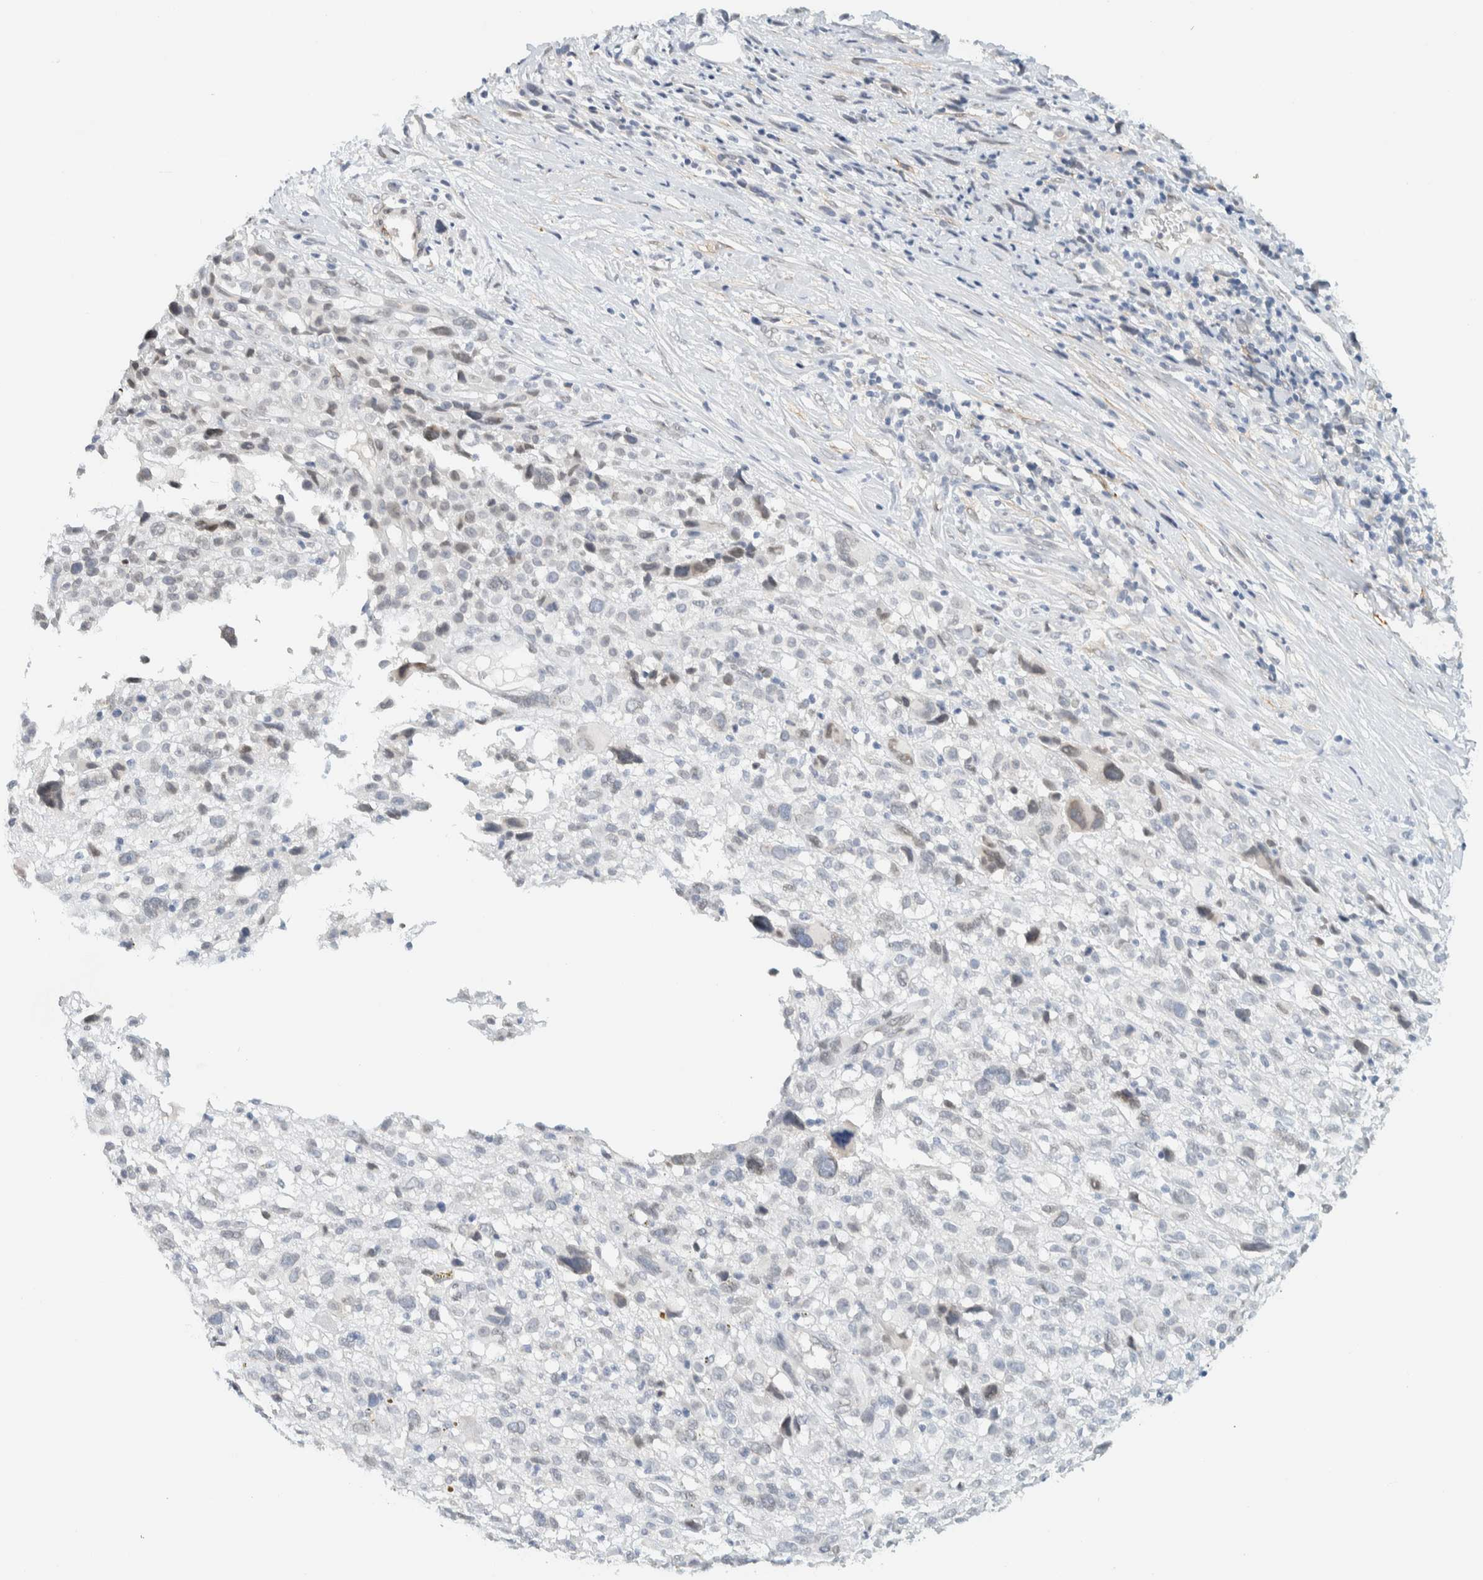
{"staining": {"intensity": "negative", "quantity": "none", "location": "none"}, "tissue": "melanoma", "cell_type": "Tumor cells", "image_type": "cancer", "snomed": [{"axis": "morphology", "description": "Malignant melanoma, NOS"}, {"axis": "topography", "description": "Skin"}], "caption": "The IHC micrograph has no significant expression in tumor cells of malignant melanoma tissue.", "gene": "C1QTNF12", "patient": {"sex": "female", "age": 55}}